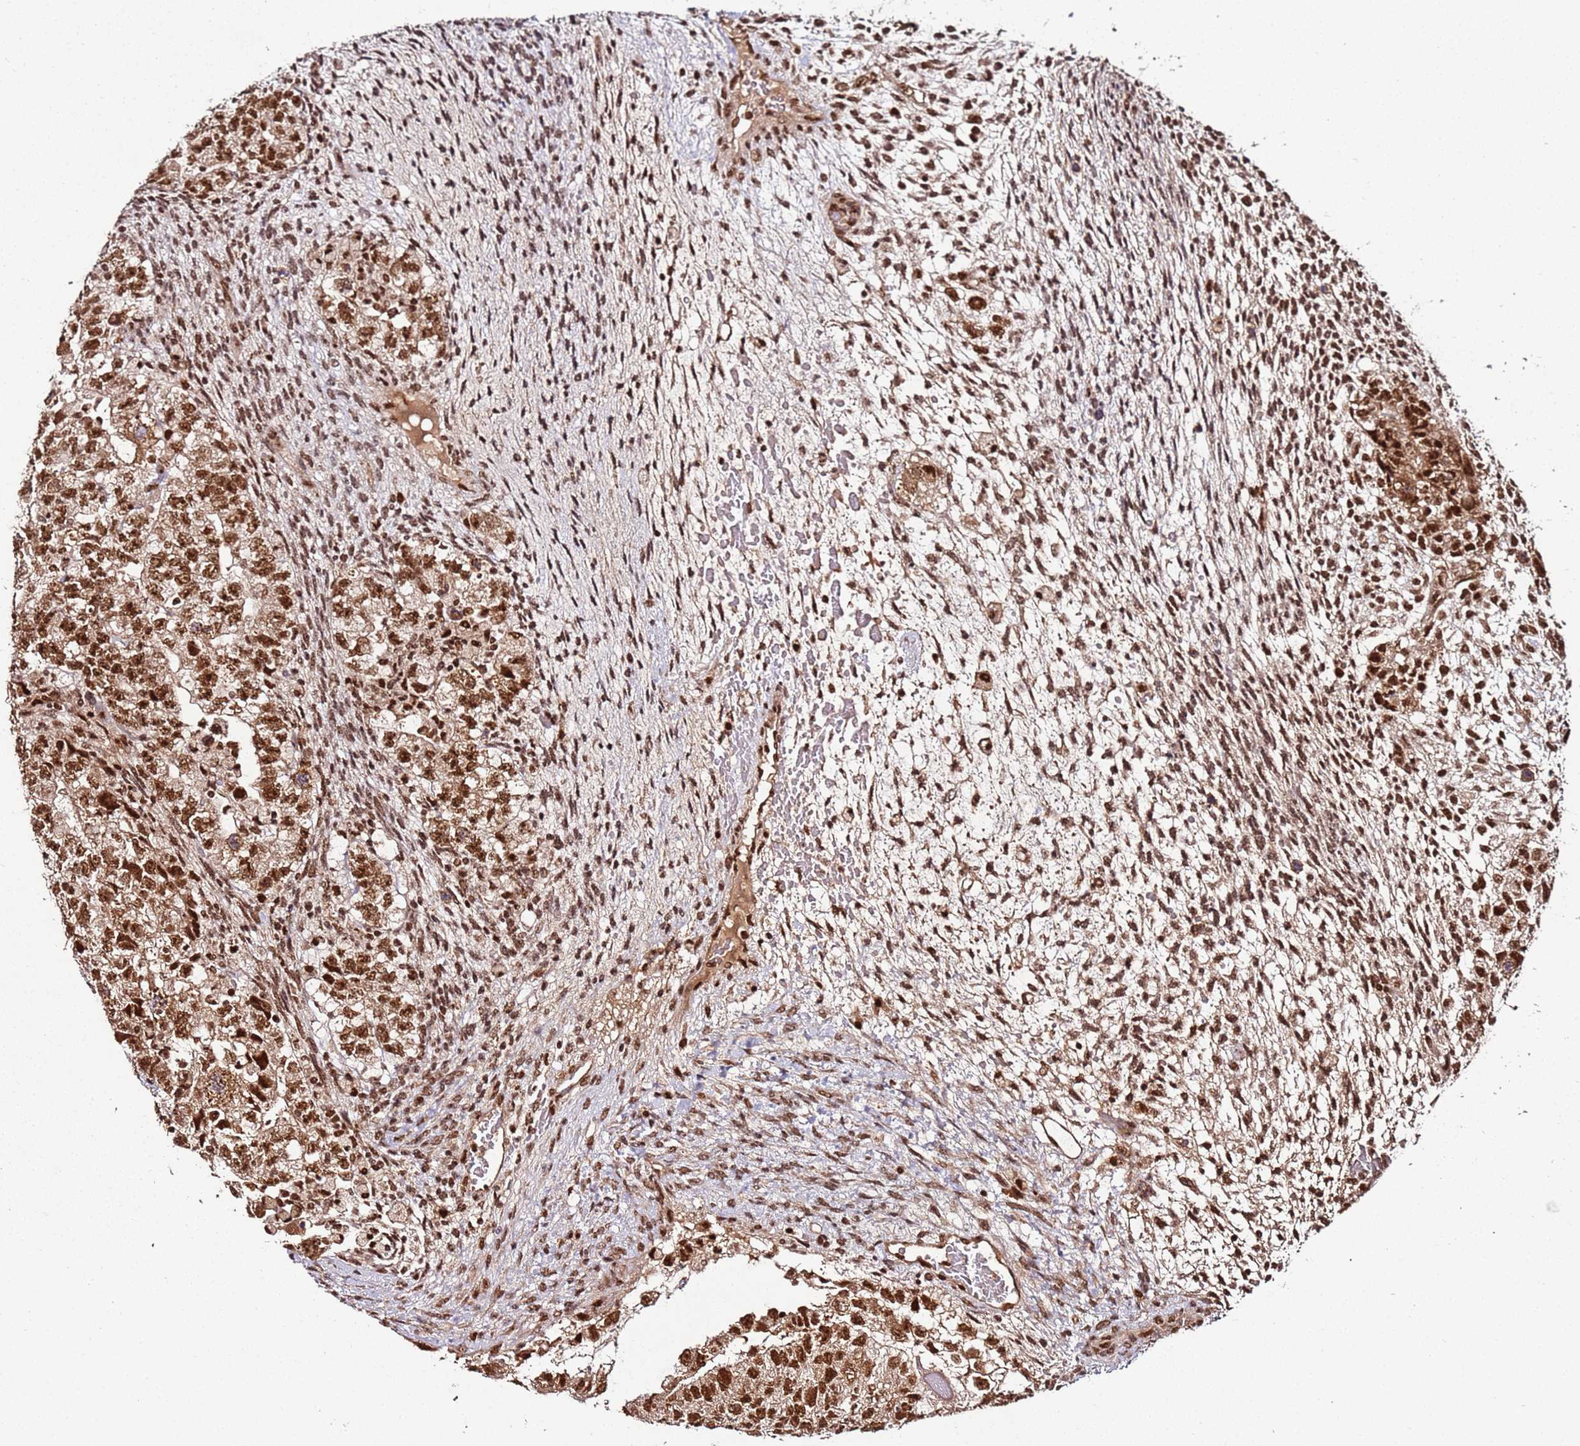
{"staining": {"intensity": "strong", "quantity": ">75%", "location": "nuclear"}, "tissue": "testis cancer", "cell_type": "Tumor cells", "image_type": "cancer", "snomed": [{"axis": "morphology", "description": "Normal tissue, NOS"}, {"axis": "morphology", "description": "Carcinoma, Embryonal, NOS"}, {"axis": "topography", "description": "Testis"}], "caption": "High-power microscopy captured an immunohistochemistry image of embryonal carcinoma (testis), revealing strong nuclear expression in approximately >75% of tumor cells.", "gene": "XRN2", "patient": {"sex": "male", "age": 36}}